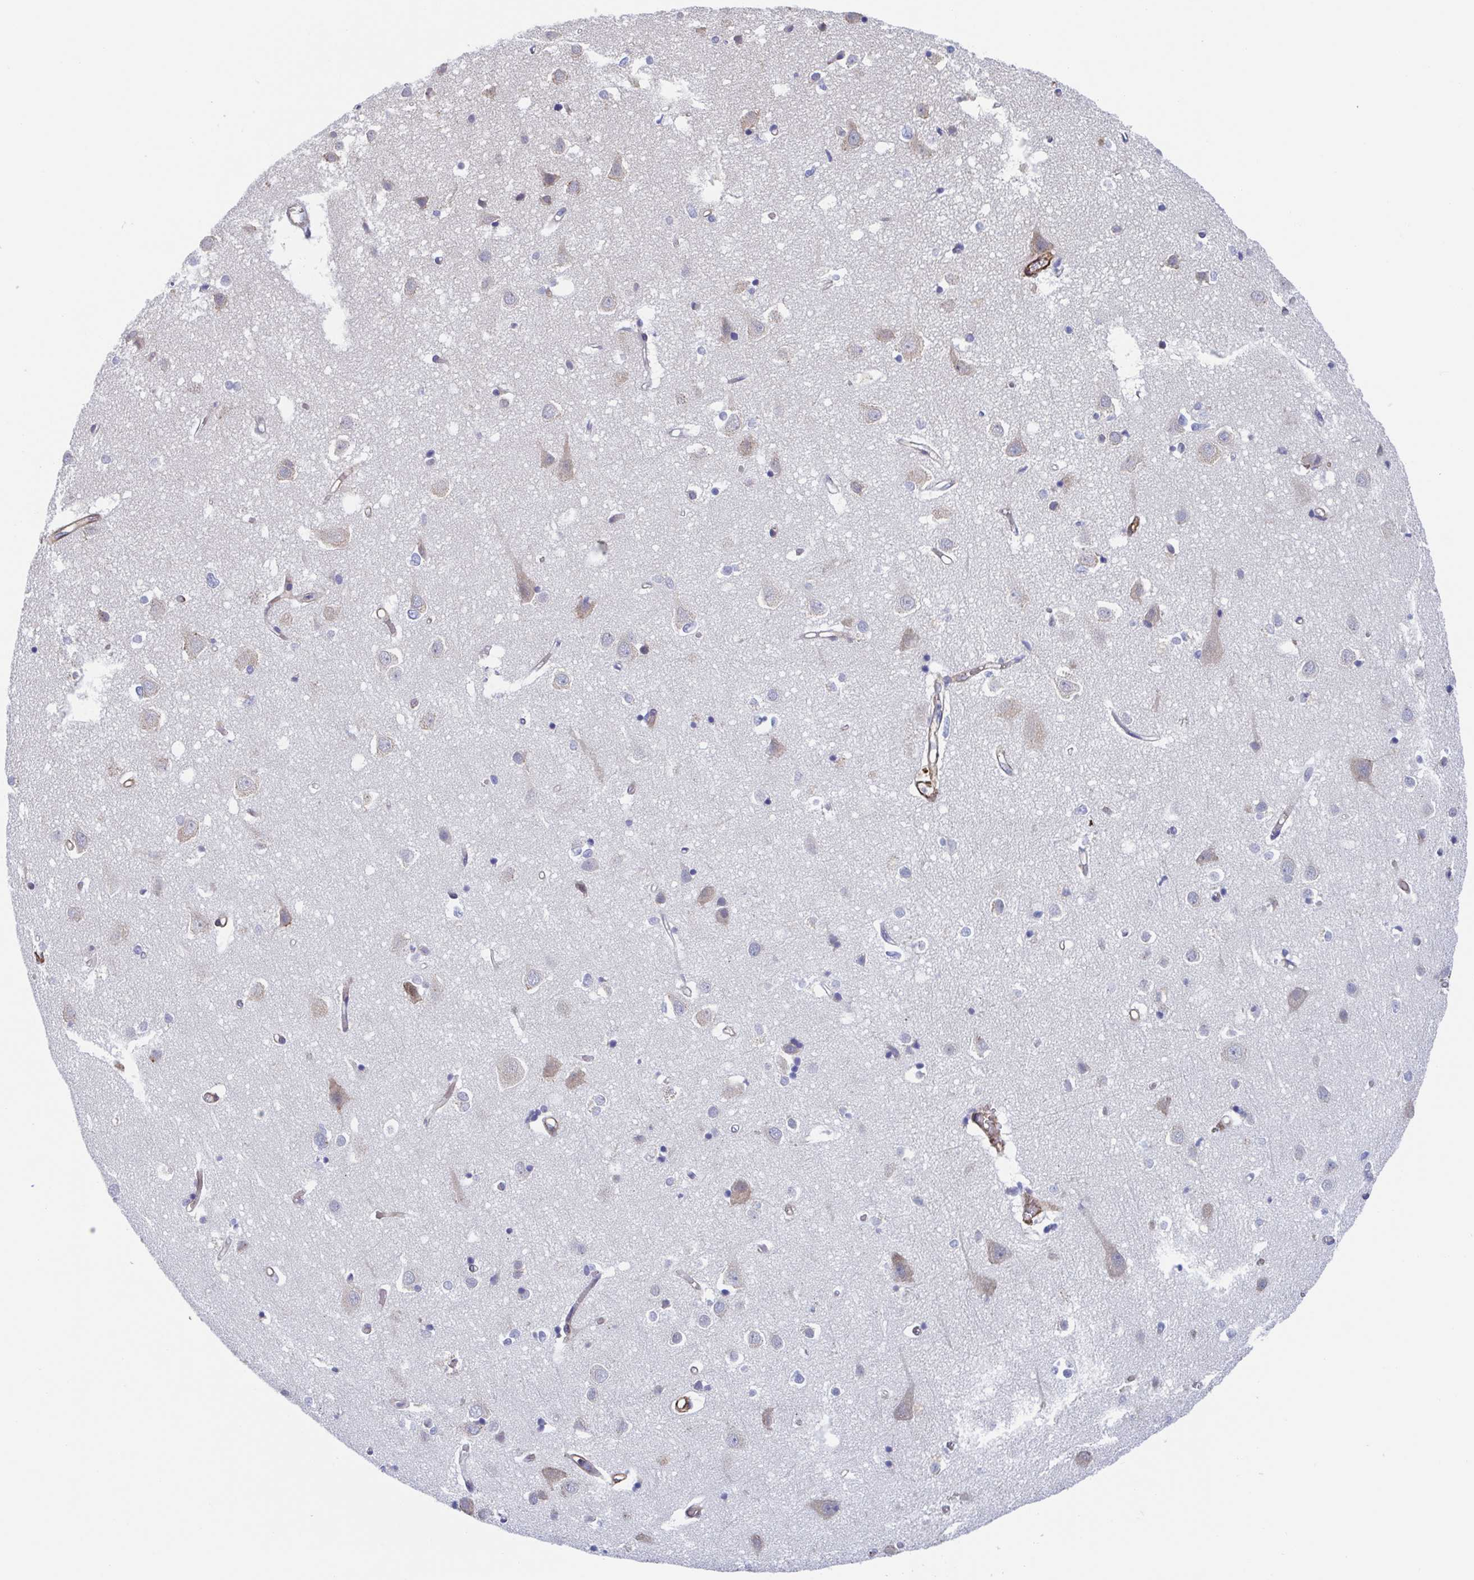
{"staining": {"intensity": "weak", "quantity": "25%-75%", "location": "cytoplasmic/membranous"}, "tissue": "cerebral cortex", "cell_type": "Endothelial cells", "image_type": "normal", "snomed": [{"axis": "morphology", "description": "Normal tissue, NOS"}, {"axis": "topography", "description": "Cerebral cortex"}], "caption": "The photomicrograph demonstrates immunohistochemical staining of benign cerebral cortex. There is weak cytoplasmic/membranous expression is present in approximately 25%-75% of endothelial cells.", "gene": "KLC3", "patient": {"sex": "male", "age": 70}}